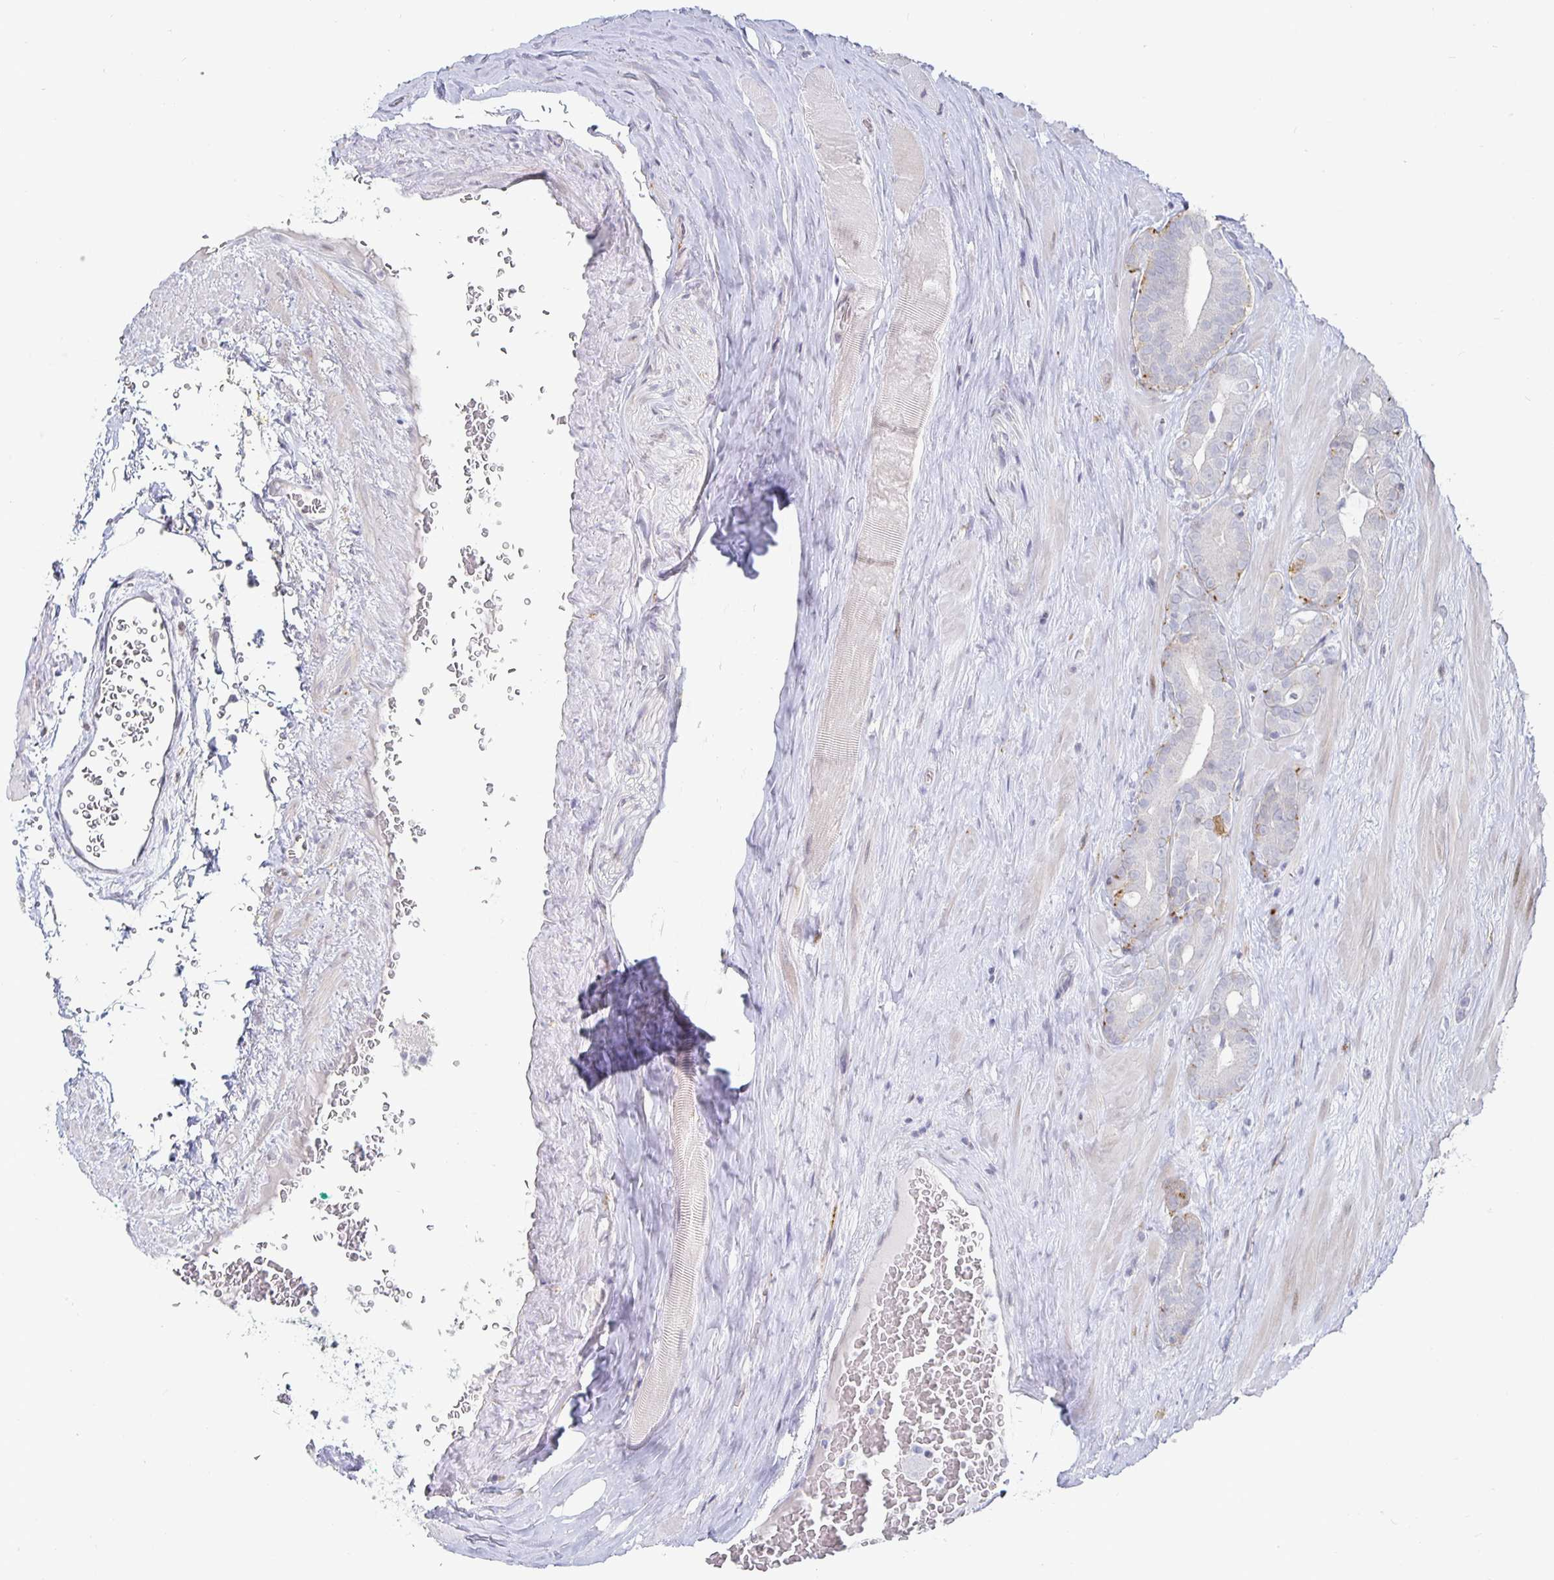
{"staining": {"intensity": "negative", "quantity": "none", "location": "none"}, "tissue": "prostate cancer", "cell_type": "Tumor cells", "image_type": "cancer", "snomed": [{"axis": "morphology", "description": "Adenocarcinoma, High grade"}, {"axis": "topography", "description": "Prostate"}], "caption": "IHC of prostate cancer (high-grade adenocarcinoma) displays no positivity in tumor cells.", "gene": "S100G", "patient": {"sex": "male", "age": 66}}